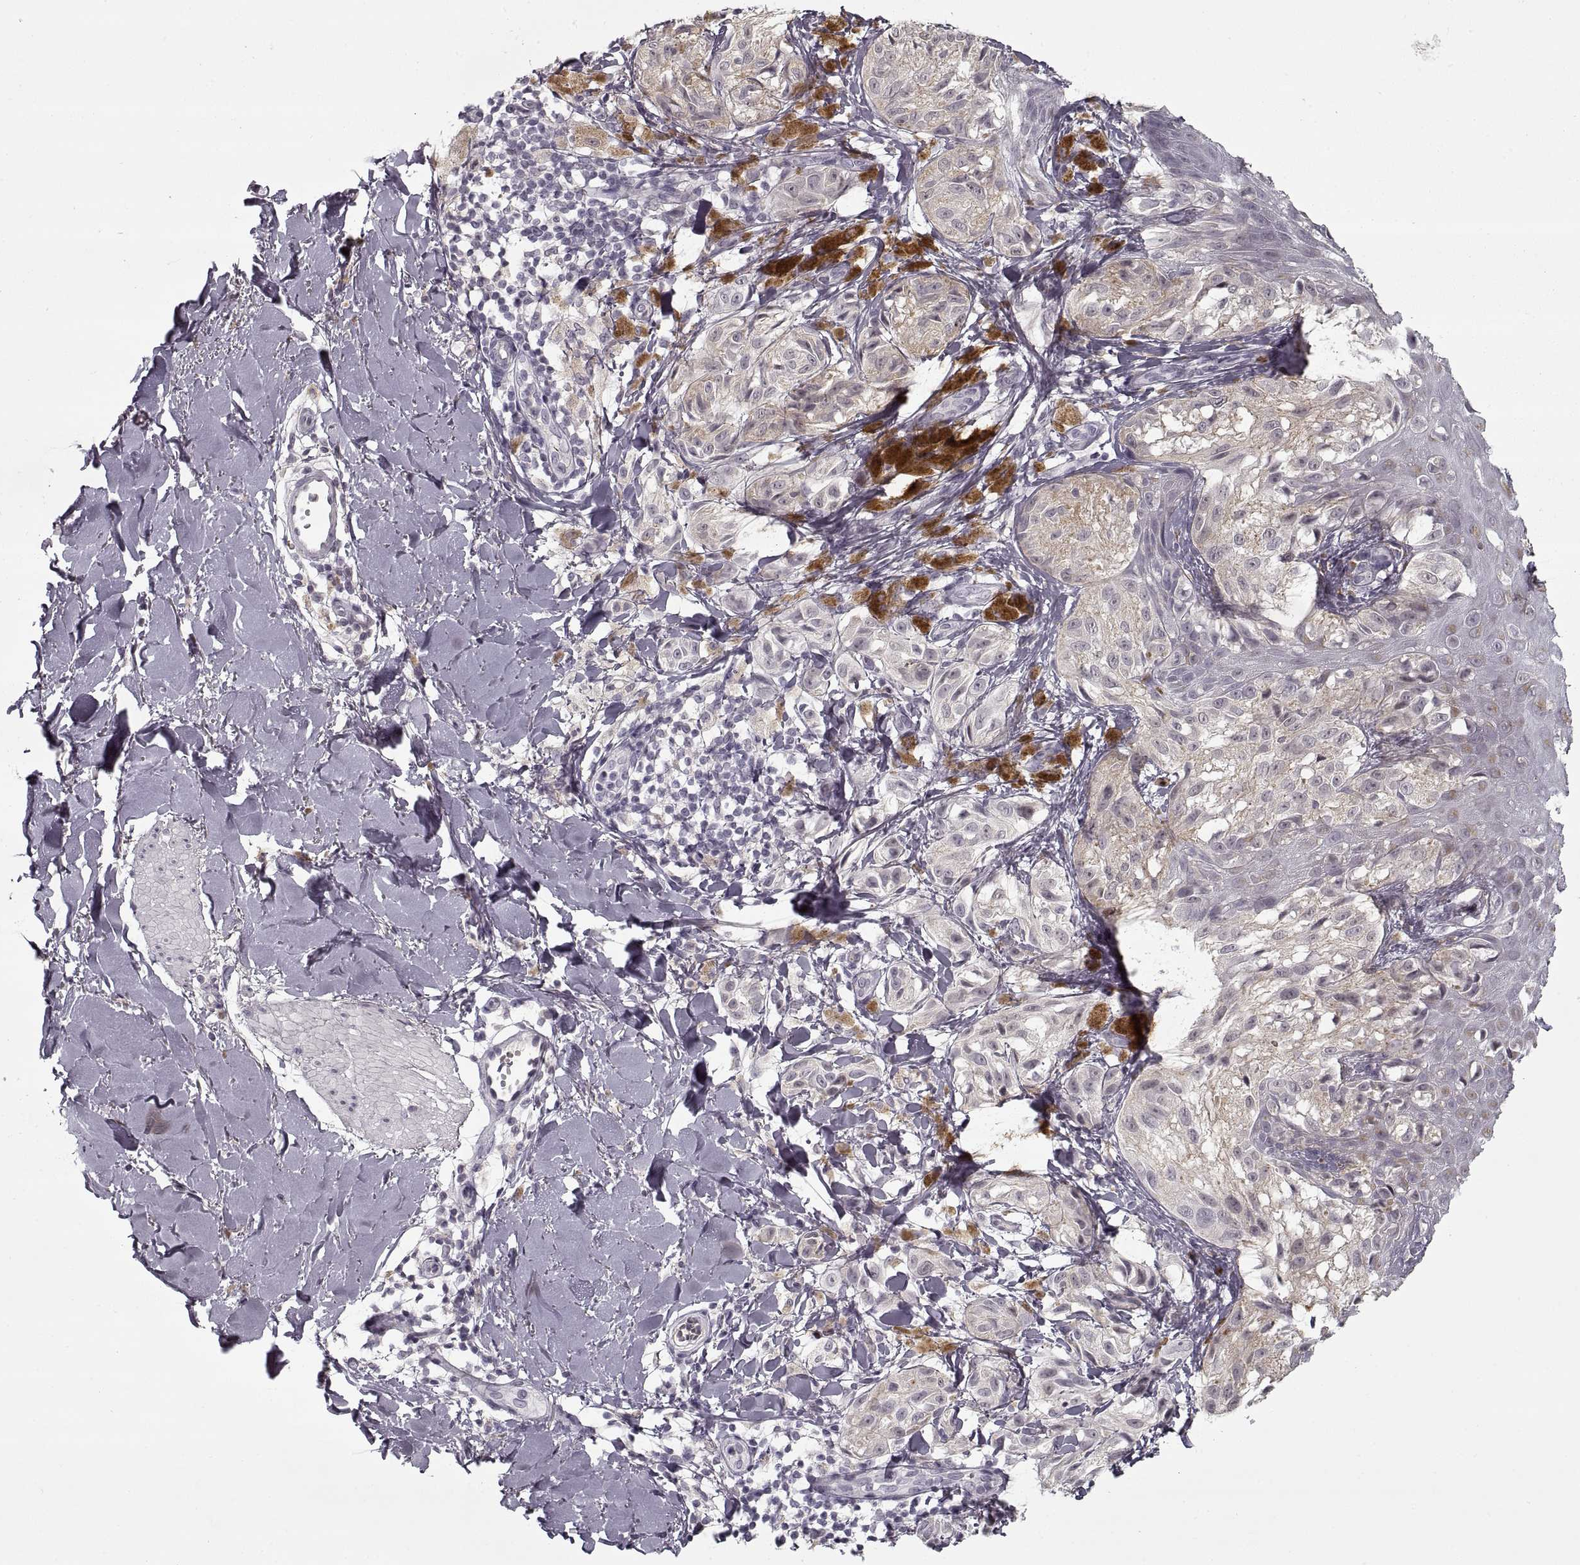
{"staining": {"intensity": "weak", "quantity": "<25%", "location": "cytoplasmic/membranous"}, "tissue": "melanoma", "cell_type": "Tumor cells", "image_type": "cancer", "snomed": [{"axis": "morphology", "description": "Malignant melanoma, NOS"}, {"axis": "topography", "description": "Skin"}], "caption": "This is an IHC micrograph of melanoma. There is no positivity in tumor cells.", "gene": "GAD2", "patient": {"sex": "male", "age": 36}}